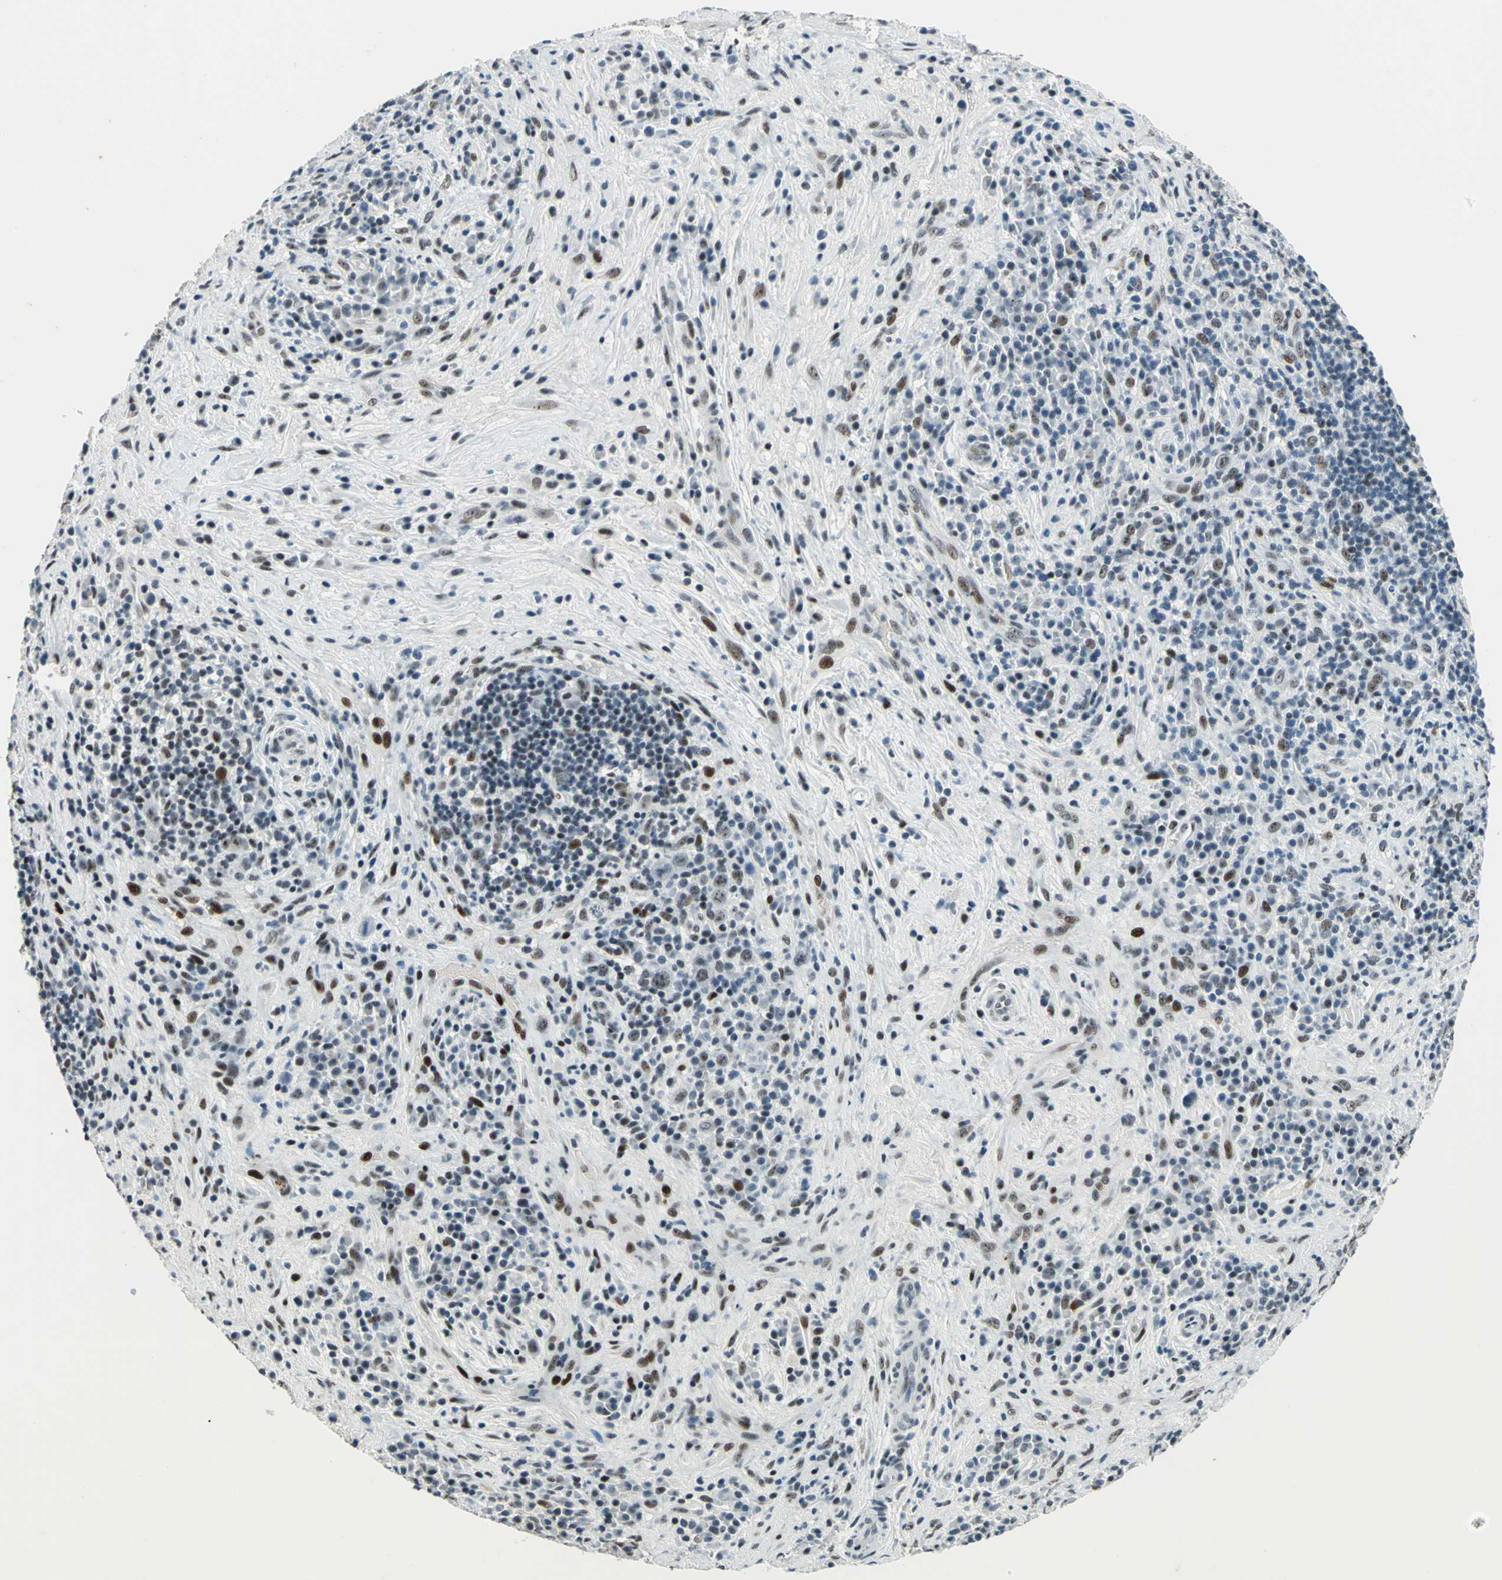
{"staining": {"intensity": "moderate", "quantity": "<25%", "location": "nuclear"}, "tissue": "lymphoma", "cell_type": "Tumor cells", "image_type": "cancer", "snomed": [{"axis": "morphology", "description": "Hodgkin's disease, NOS"}, {"axis": "topography", "description": "Lymph node"}], "caption": "Brown immunohistochemical staining in human Hodgkin's disease displays moderate nuclear positivity in about <25% of tumor cells. The staining was performed using DAB, with brown indicating positive protein expression. Nuclei are stained blue with hematoxylin.", "gene": "KAT6B", "patient": {"sex": "female", "age": 25}}